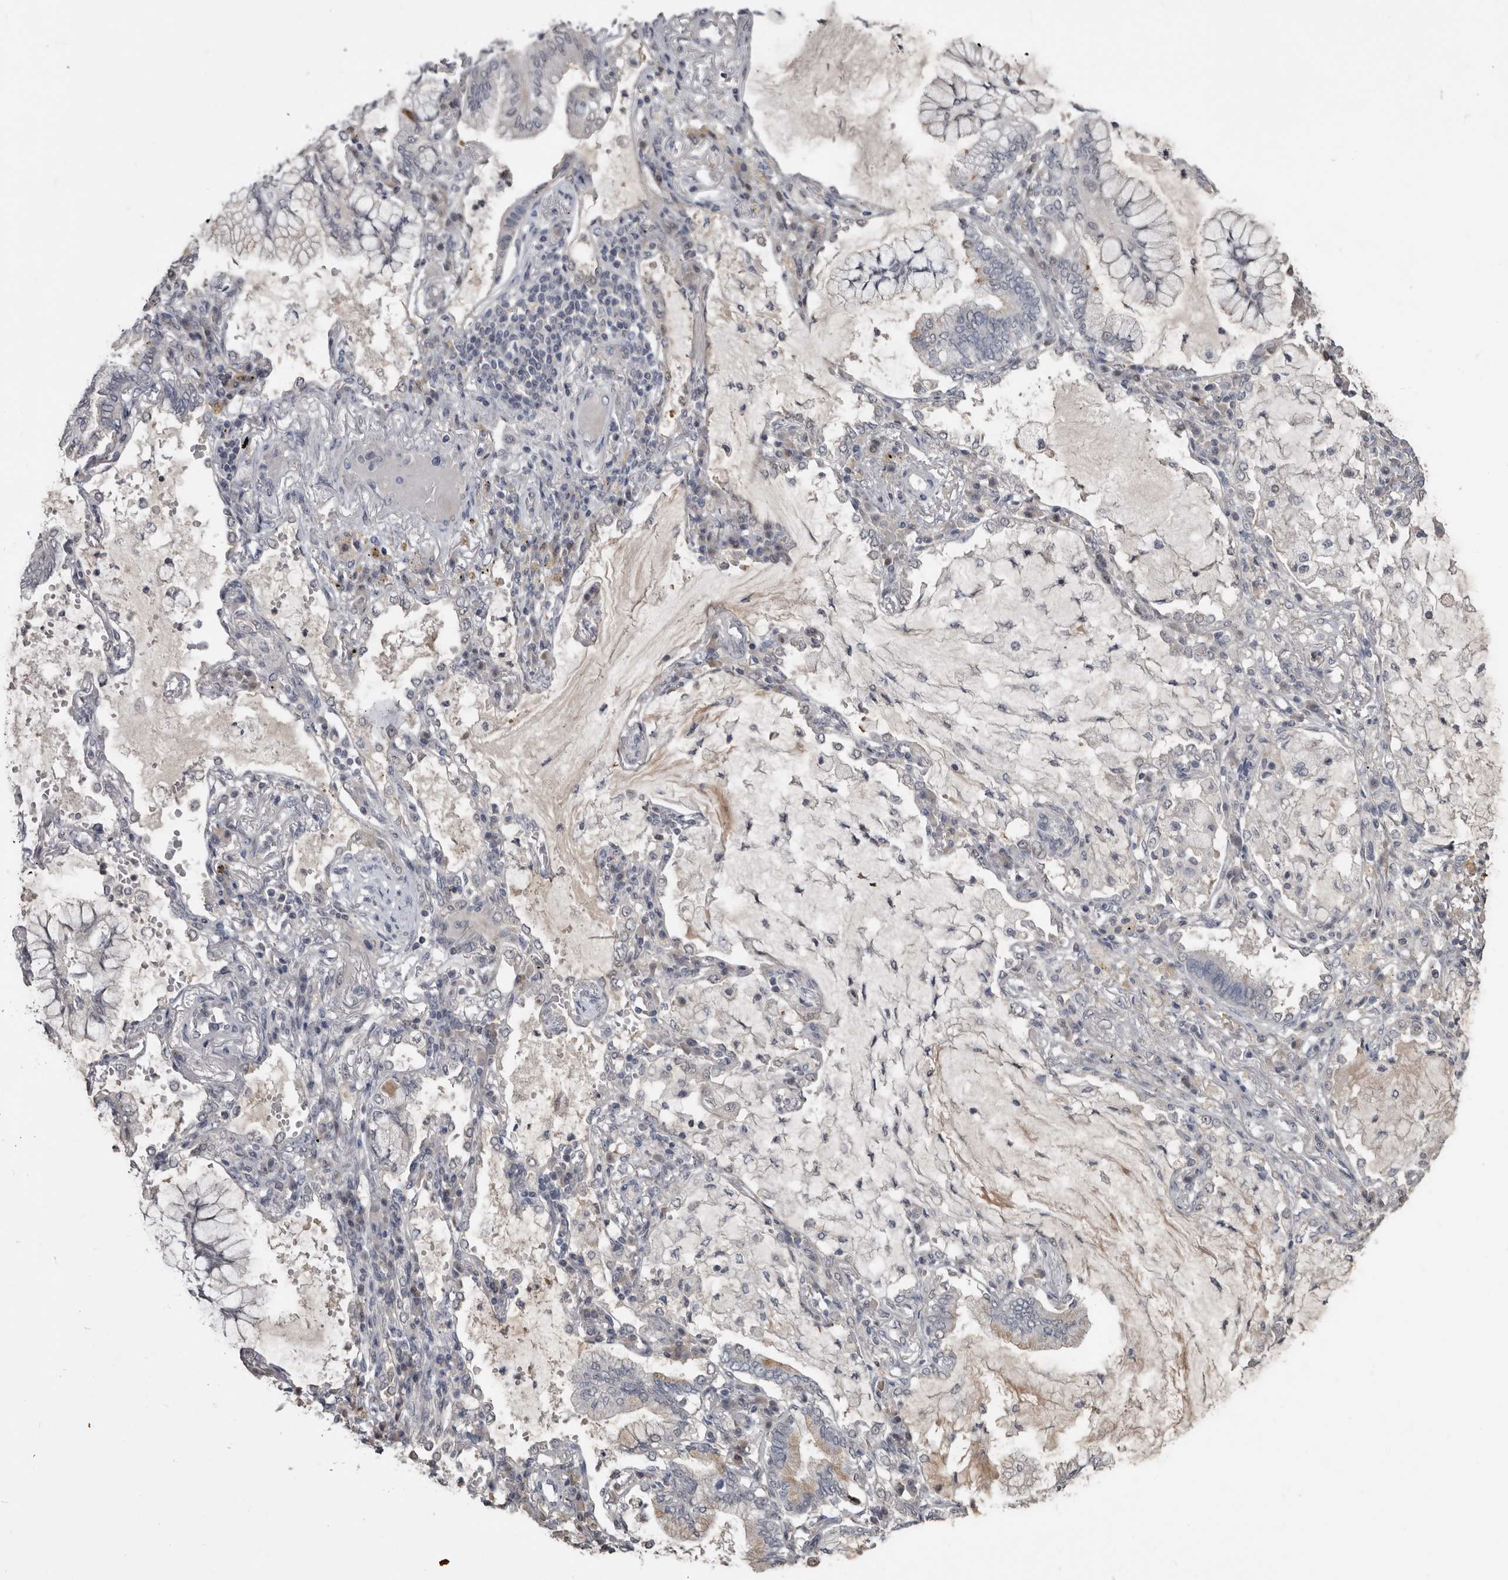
{"staining": {"intensity": "negative", "quantity": "none", "location": "none"}, "tissue": "lung cancer", "cell_type": "Tumor cells", "image_type": "cancer", "snomed": [{"axis": "morphology", "description": "Adenocarcinoma, NOS"}, {"axis": "topography", "description": "Lung"}], "caption": "IHC of human adenocarcinoma (lung) displays no staining in tumor cells. (DAB (3,3'-diaminobenzidine) immunohistochemistry (IHC) visualized using brightfield microscopy, high magnification).", "gene": "RBKS", "patient": {"sex": "female", "age": 70}}